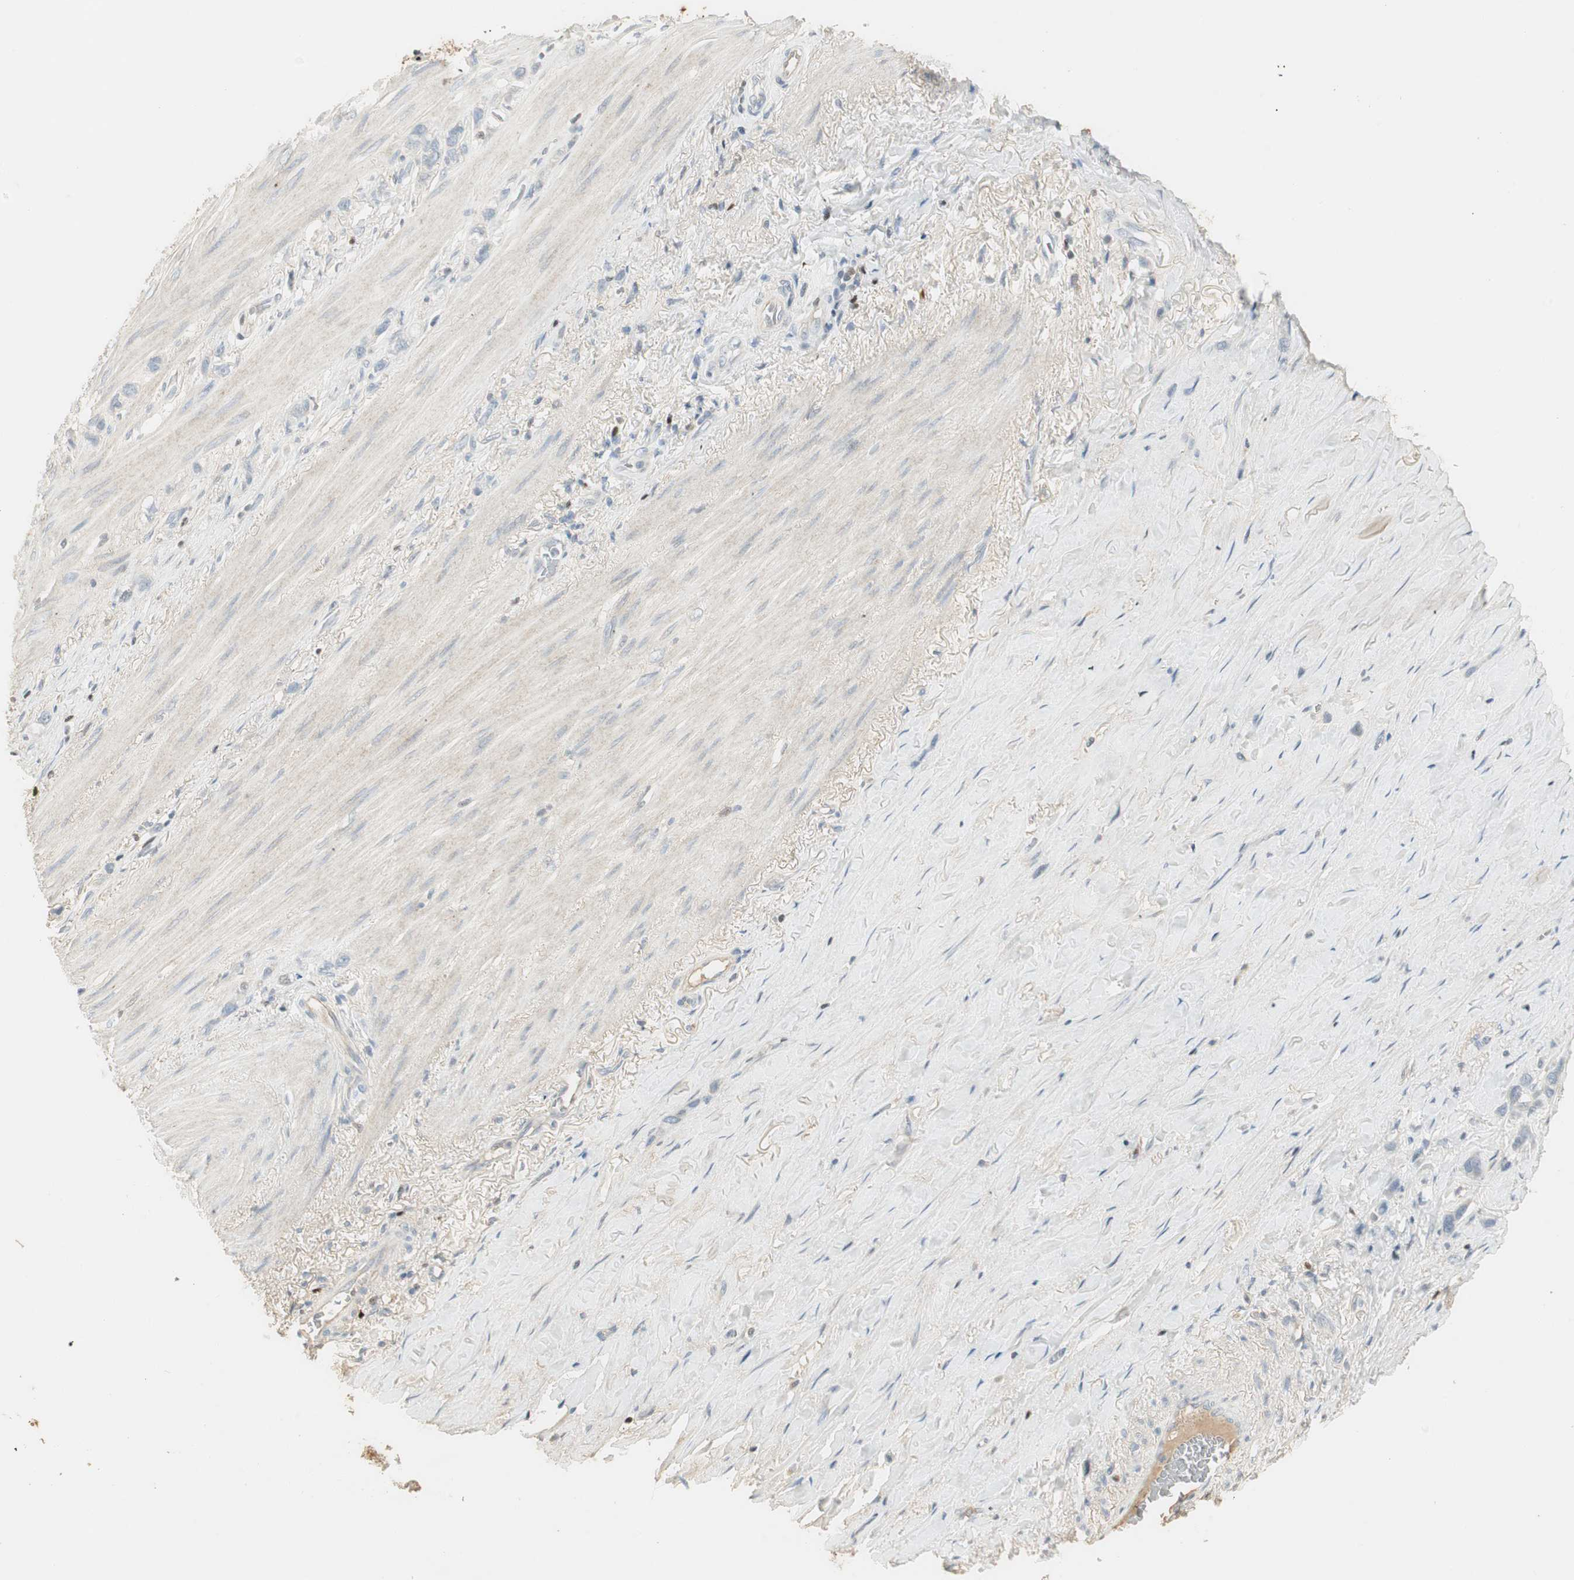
{"staining": {"intensity": "negative", "quantity": "none", "location": "none"}, "tissue": "stomach cancer", "cell_type": "Tumor cells", "image_type": "cancer", "snomed": [{"axis": "morphology", "description": "Normal tissue, NOS"}, {"axis": "morphology", "description": "Adenocarcinoma, NOS"}, {"axis": "morphology", "description": "Adenocarcinoma, High grade"}, {"axis": "topography", "description": "Stomach, upper"}, {"axis": "topography", "description": "Stomach"}], "caption": "The photomicrograph displays no significant positivity in tumor cells of stomach adenocarcinoma (high-grade).", "gene": "RUNX2", "patient": {"sex": "female", "age": 65}}